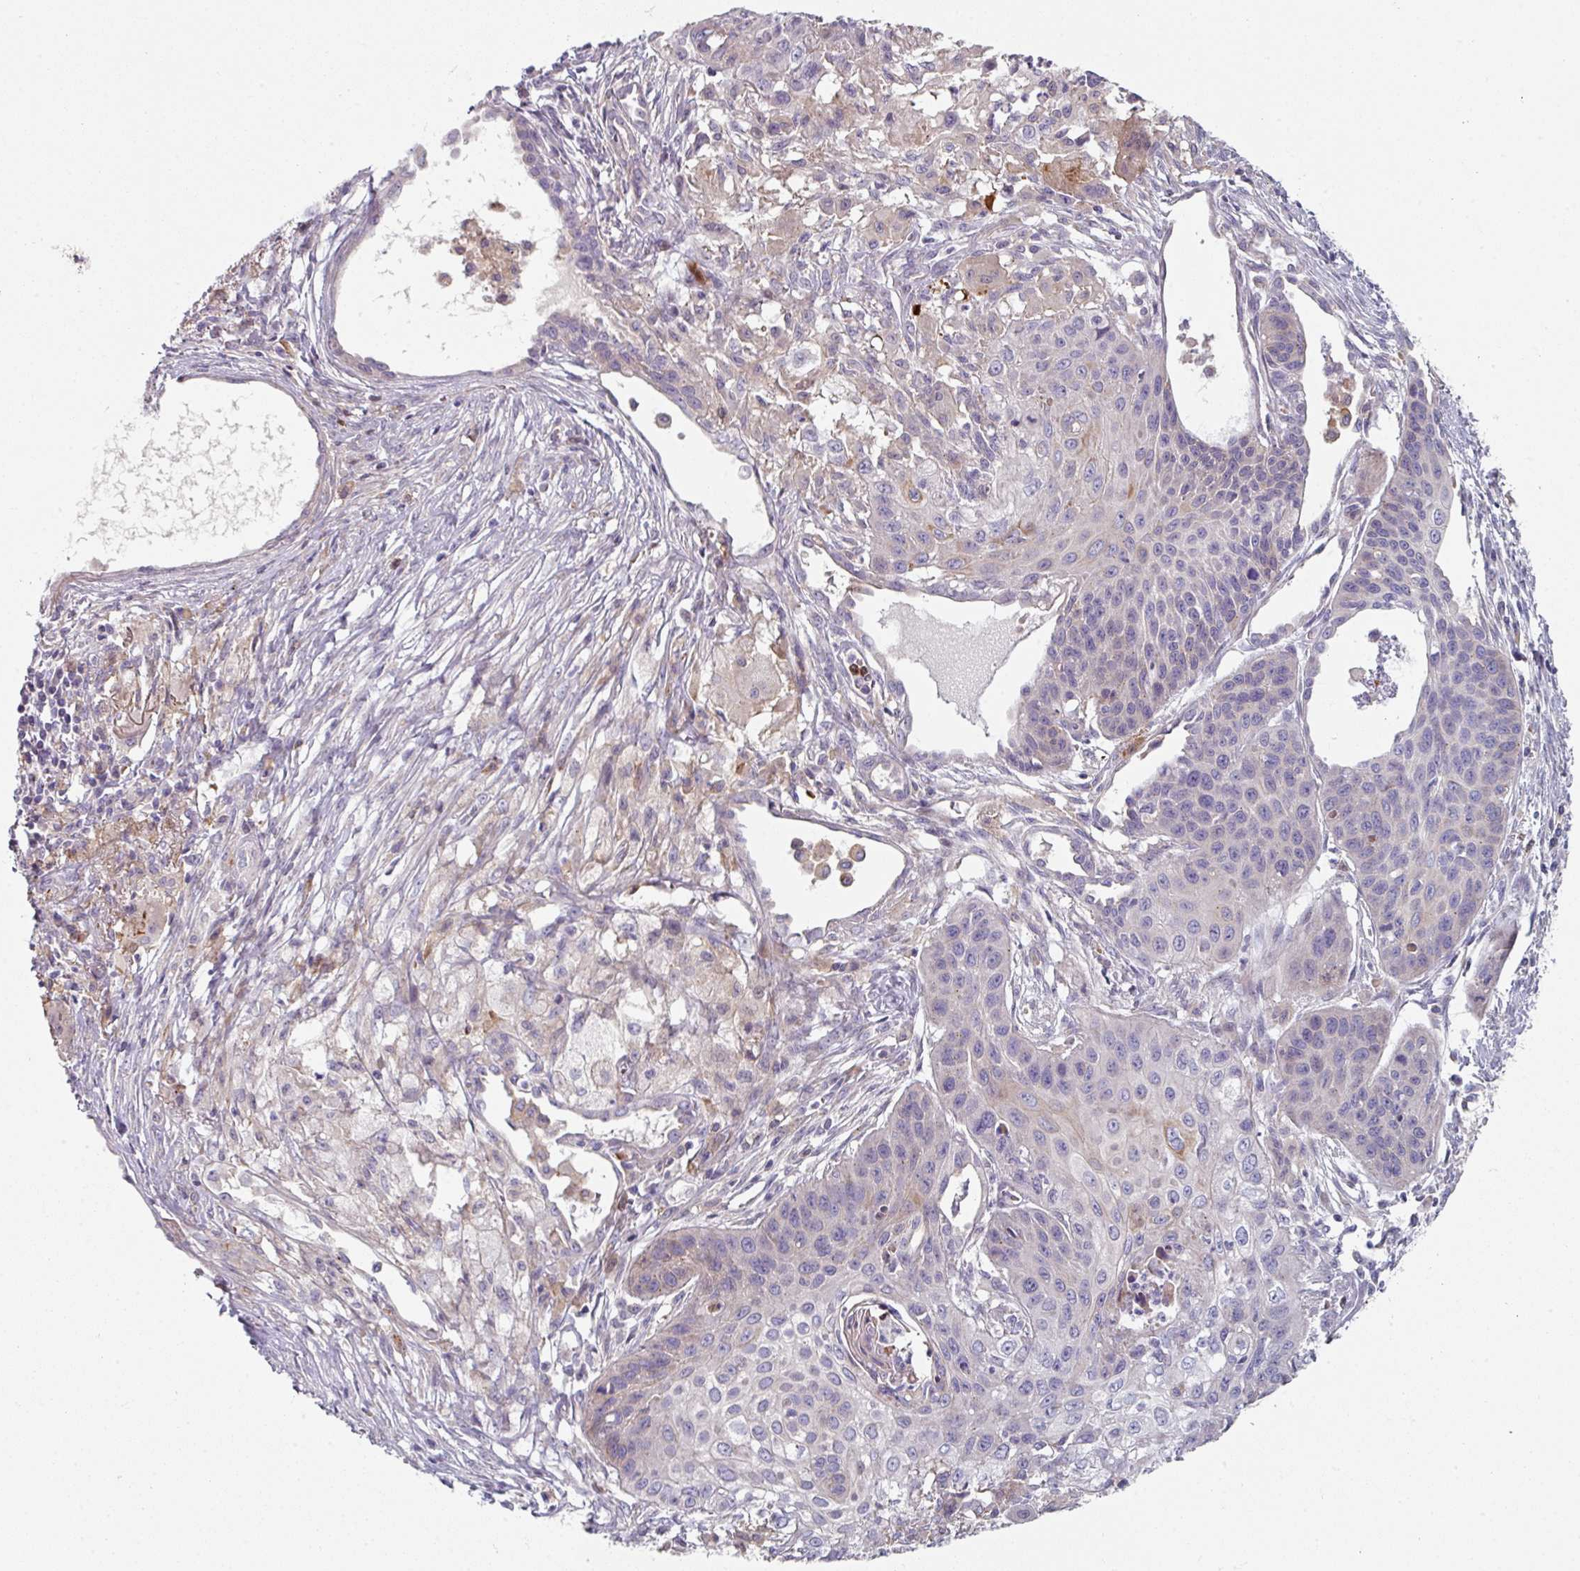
{"staining": {"intensity": "weak", "quantity": "<25%", "location": "cytoplasmic/membranous"}, "tissue": "lung cancer", "cell_type": "Tumor cells", "image_type": "cancer", "snomed": [{"axis": "morphology", "description": "Squamous cell carcinoma, NOS"}, {"axis": "topography", "description": "Lung"}], "caption": "The micrograph demonstrates no significant expression in tumor cells of lung squamous cell carcinoma.", "gene": "WSB2", "patient": {"sex": "male", "age": 71}}